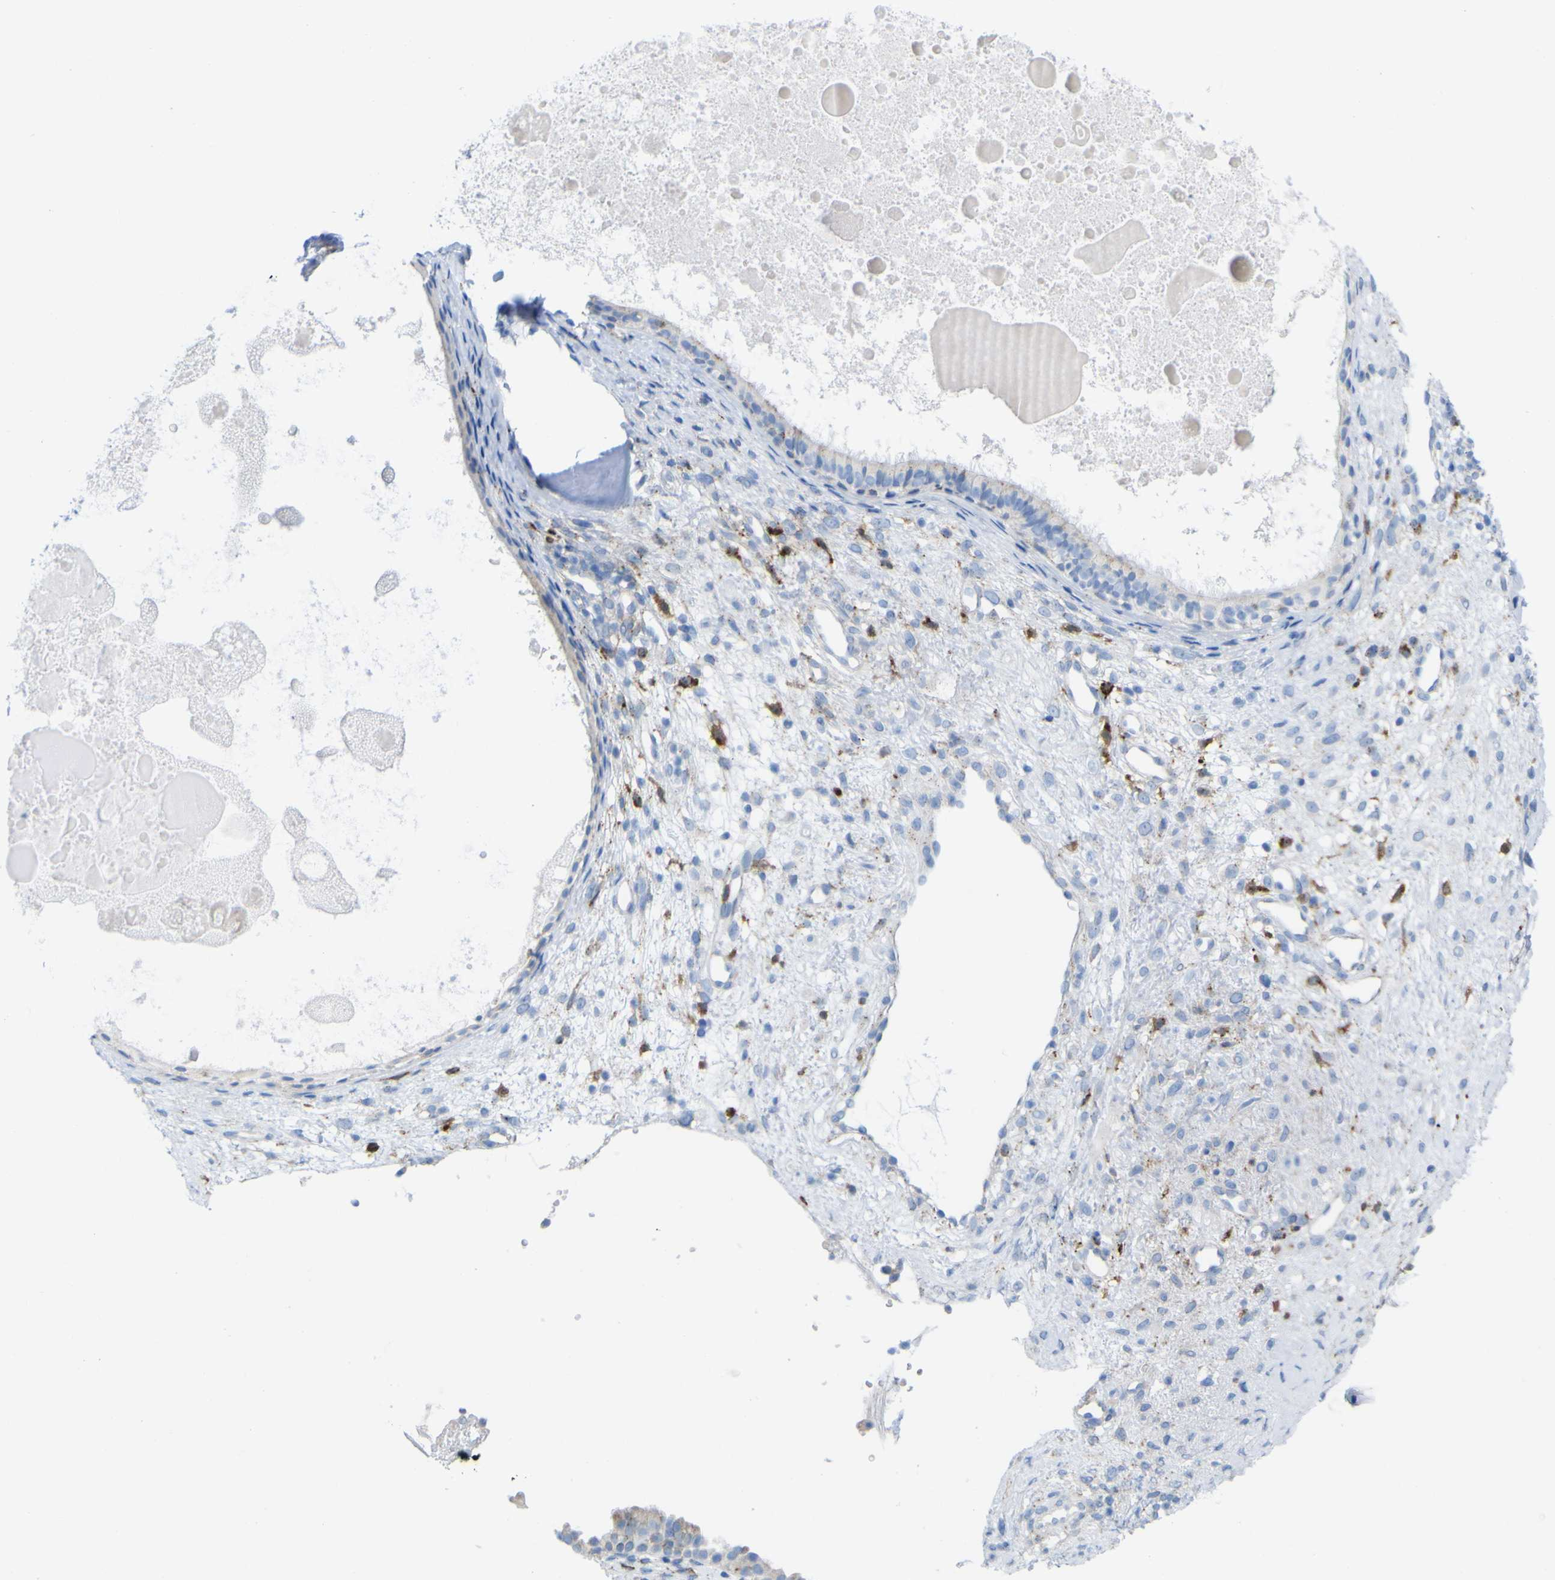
{"staining": {"intensity": "moderate", "quantity": "<25%", "location": "cytoplasmic/membranous"}, "tissue": "nasopharynx", "cell_type": "Respiratory epithelial cells", "image_type": "normal", "snomed": [{"axis": "morphology", "description": "Normal tissue, NOS"}, {"axis": "topography", "description": "Nasopharynx"}], "caption": "Moderate cytoplasmic/membranous protein positivity is identified in about <25% of respiratory epithelial cells in nasopharynx. (DAB IHC, brown staining for protein, blue staining for nuclei).", "gene": "PLD3", "patient": {"sex": "male", "age": 22}}